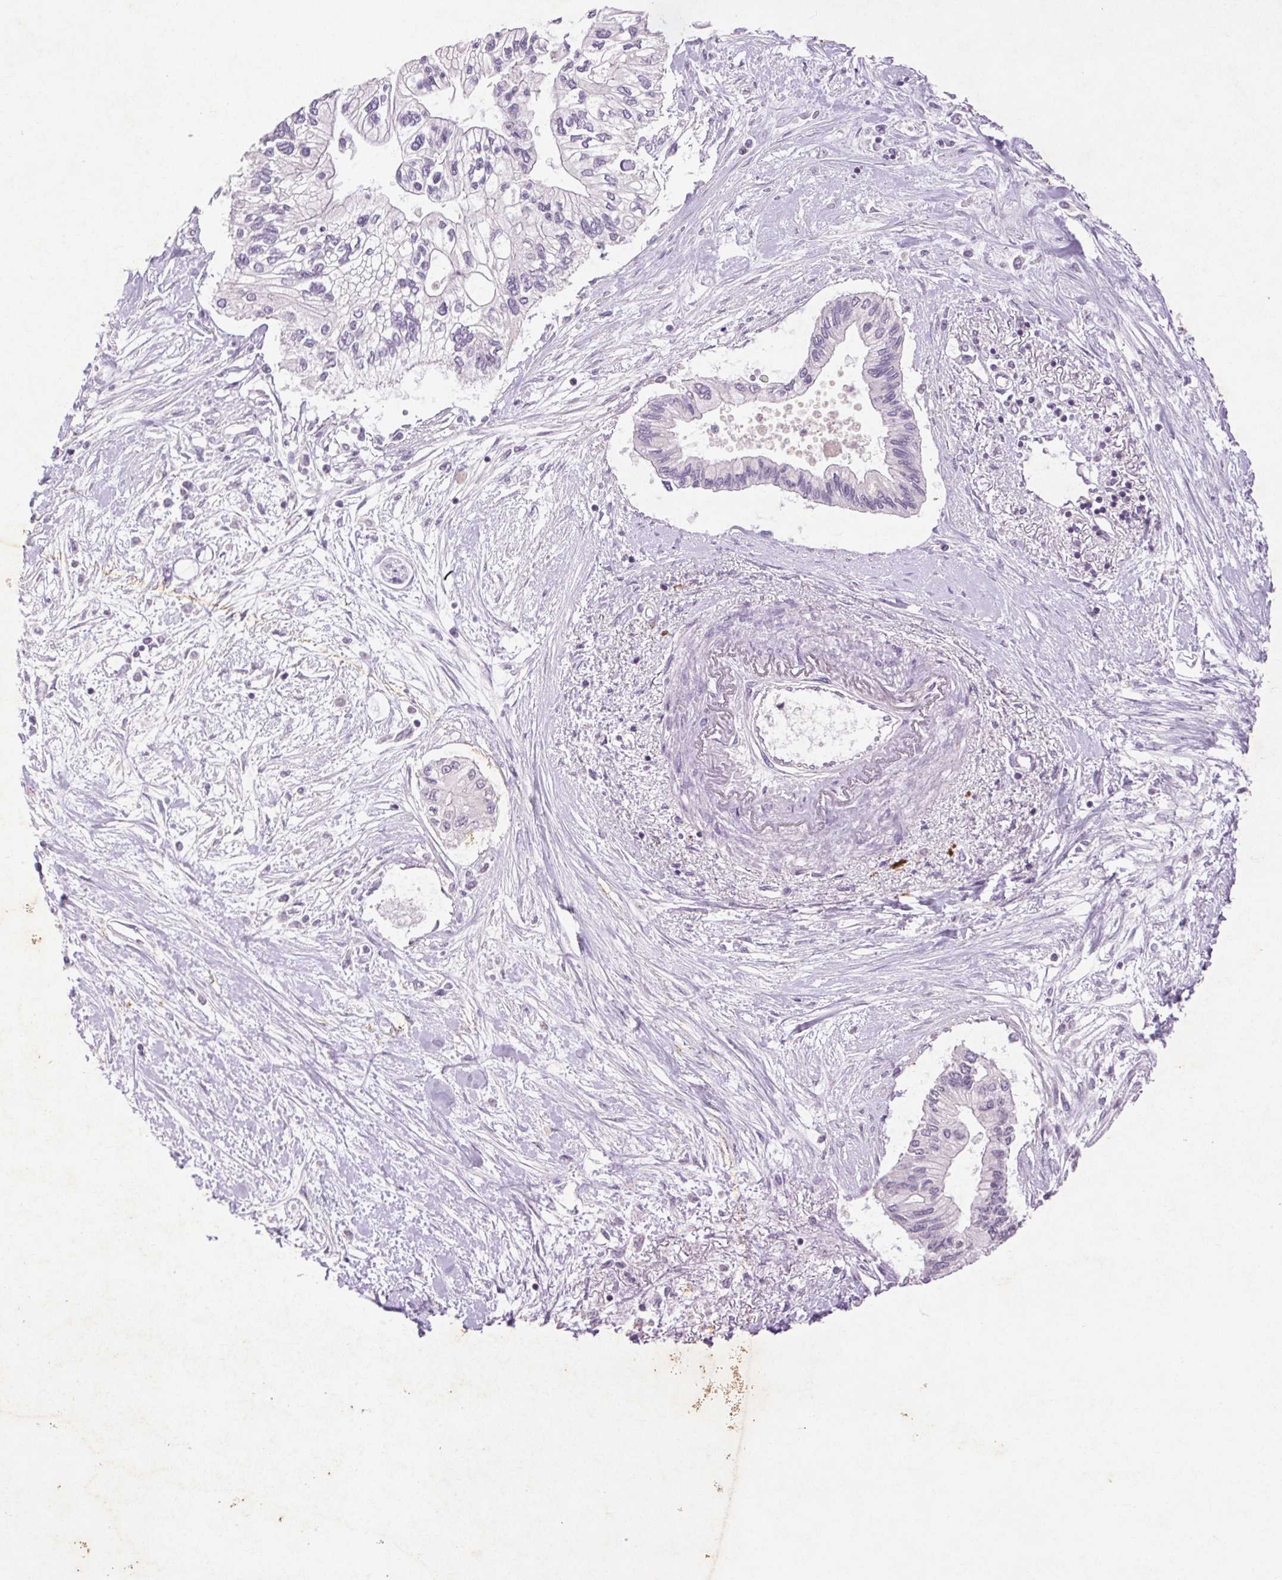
{"staining": {"intensity": "negative", "quantity": "none", "location": "none"}, "tissue": "pancreatic cancer", "cell_type": "Tumor cells", "image_type": "cancer", "snomed": [{"axis": "morphology", "description": "Adenocarcinoma, NOS"}, {"axis": "topography", "description": "Pancreas"}], "caption": "A high-resolution micrograph shows immunohistochemistry staining of pancreatic cancer, which shows no significant staining in tumor cells.", "gene": "FNDC7", "patient": {"sex": "female", "age": 77}}